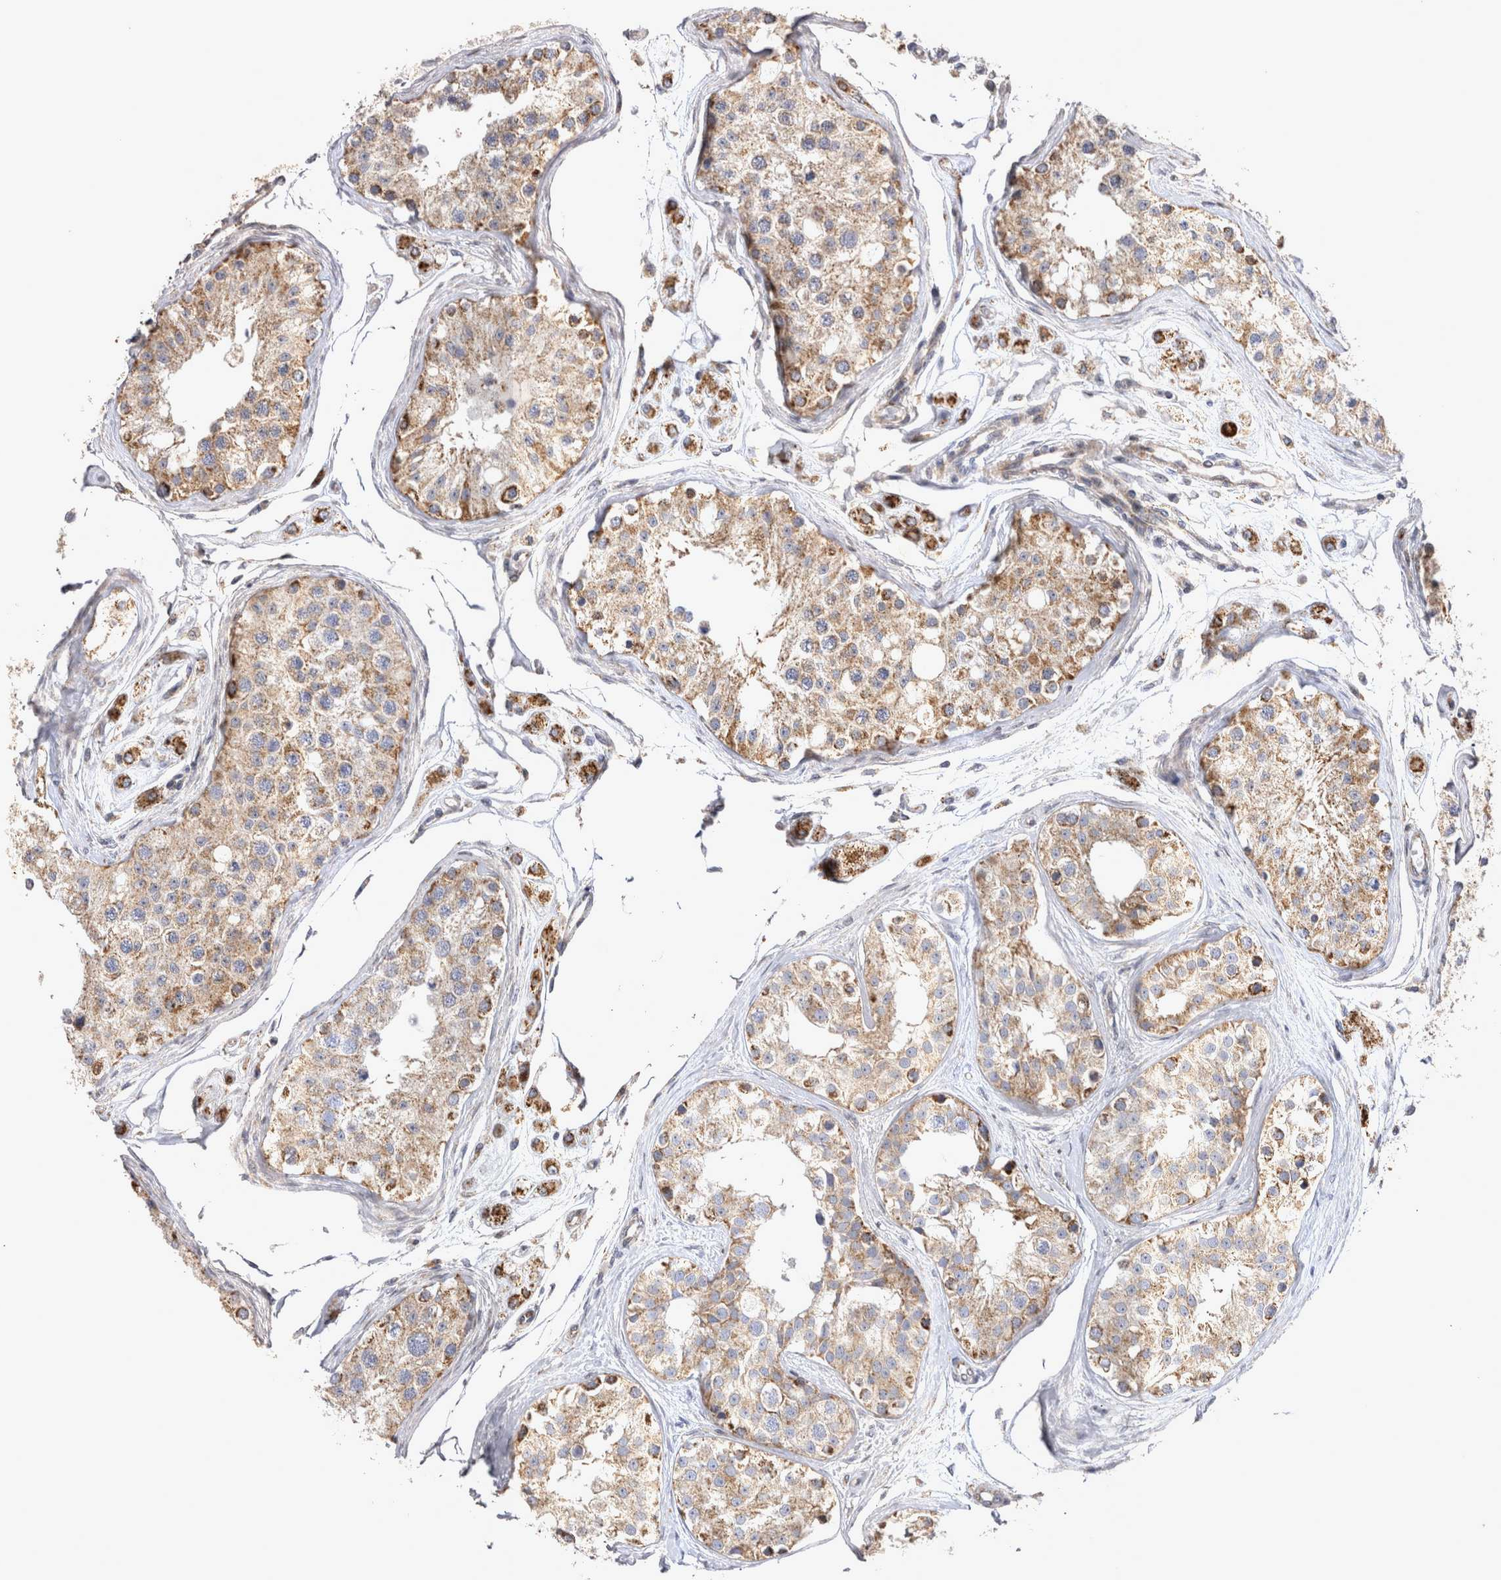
{"staining": {"intensity": "moderate", "quantity": ">75%", "location": "cytoplasmic/membranous"}, "tissue": "testis", "cell_type": "Cells in seminiferous ducts", "image_type": "normal", "snomed": [{"axis": "morphology", "description": "Normal tissue, NOS"}, {"axis": "morphology", "description": "Adenocarcinoma, metastatic, NOS"}, {"axis": "topography", "description": "Testis"}], "caption": "Immunohistochemistry (IHC) of benign testis shows medium levels of moderate cytoplasmic/membranous expression in approximately >75% of cells in seminiferous ducts.", "gene": "TSPOAP1", "patient": {"sex": "male", "age": 26}}